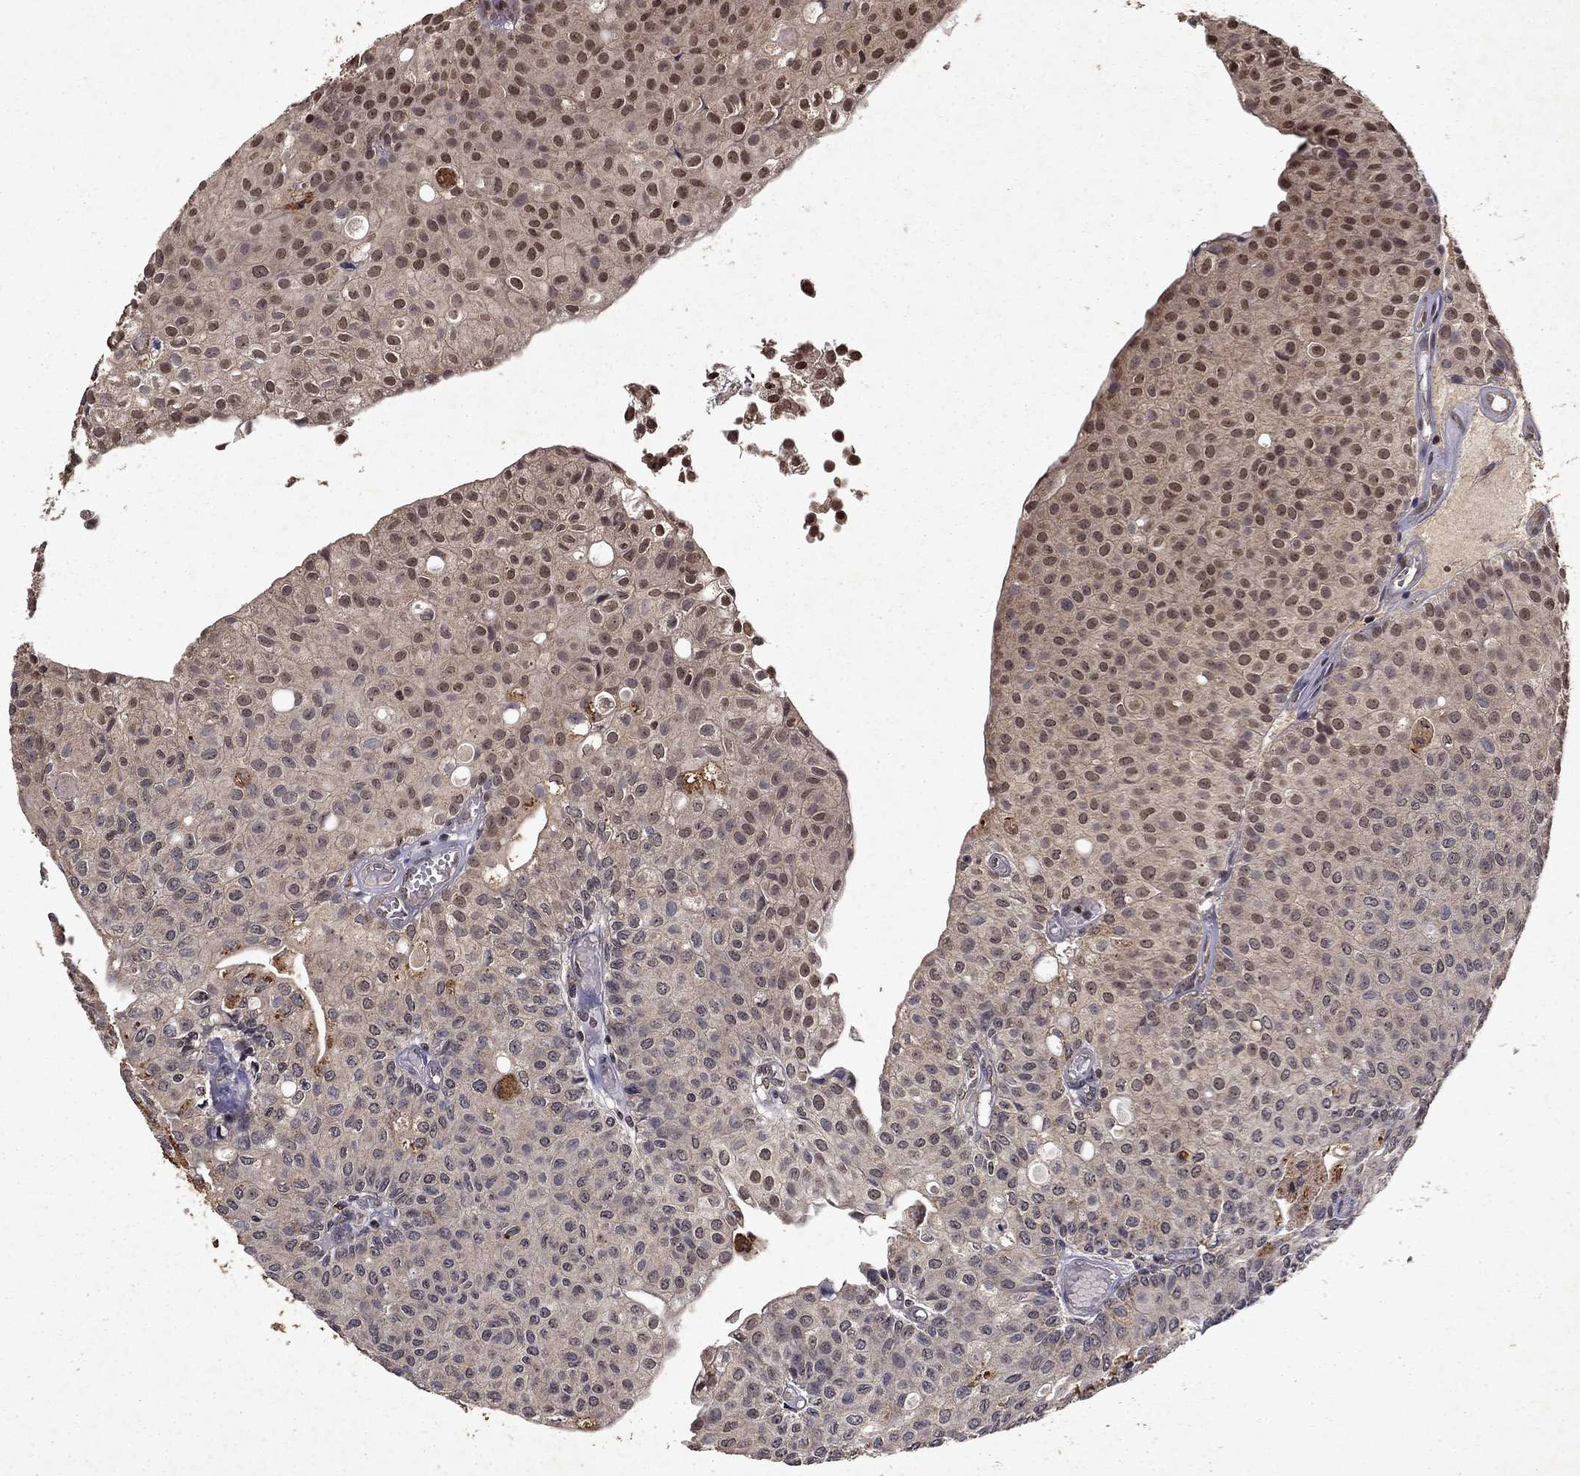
{"staining": {"intensity": "negative", "quantity": "none", "location": "none"}, "tissue": "urothelial cancer", "cell_type": "Tumor cells", "image_type": "cancer", "snomed": [{"axis": "morphology", "description": "Urothelial carcinoma, Low grade"}, {"axis": "topography", "description": "Urinary bladder"}], "caption": "Immunohistochemistry image of urothelial cancer stained for a protein (brown), which demonstrates no positivity in tumor cells. The staining is performed using DAB (3,3'-diaminobenzidine) brown chromogen with nuclei counter-stained in using hematoxylin.", "gene": "PIN4", "patient": {"sex": "male", "age": 89}}